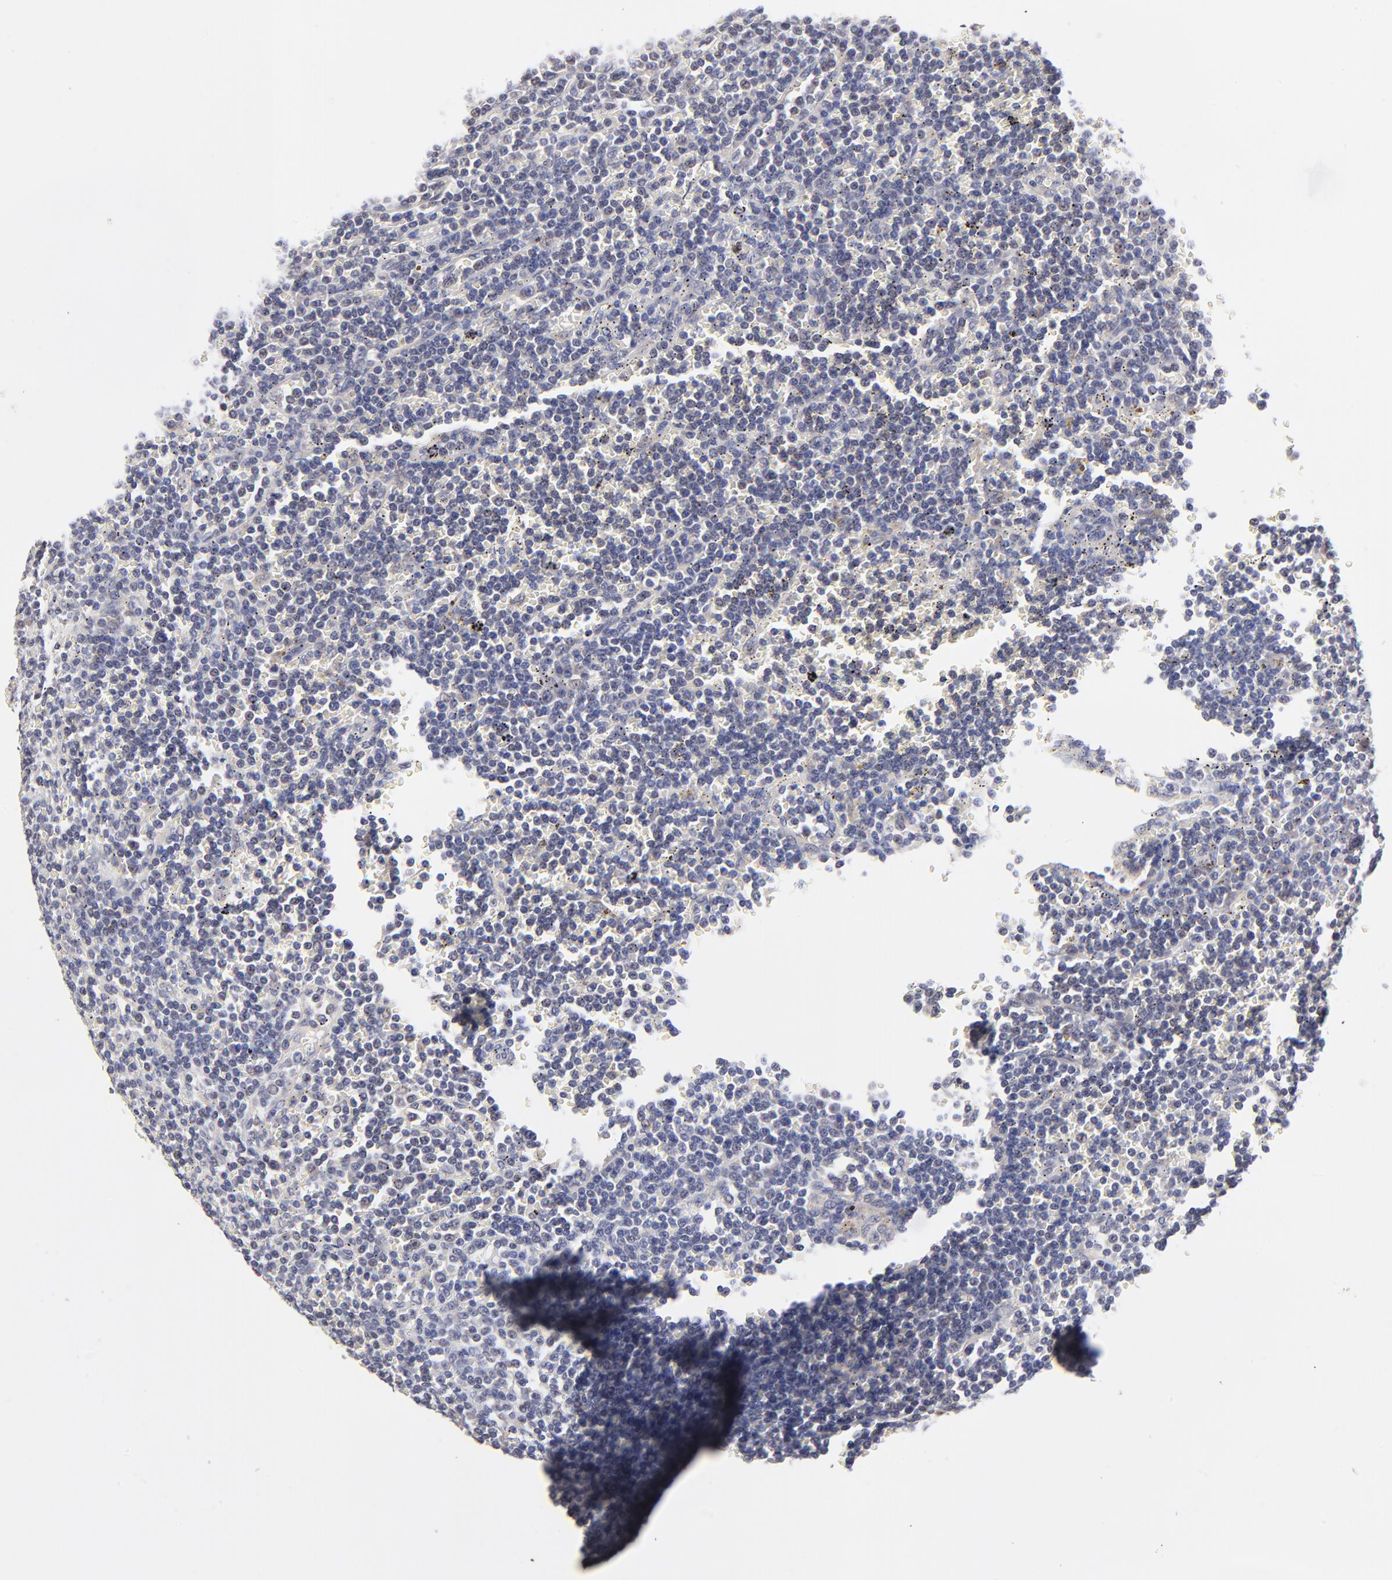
{"staining": {"intensity": "negative", "quantity": "none", "location": "none"}, "tissue": "lymphoma", "cell_type": "Tumor cells", "image_type": "cancer", "snomed": [{"axis": "morphology", "description": "Malignant lymphoma, non-Hodgkin's type, Low grade"}, {"axis": "topography", "description": "Spleen"}], "caption": "A histopathology image of low-grade malignant lymphoma, non-Hodgkin's type stained for a protein demonstrates no brown staining in tumor cells.", "gene": "FBXO8", "patient": {"sex": "male", "age": 80}}